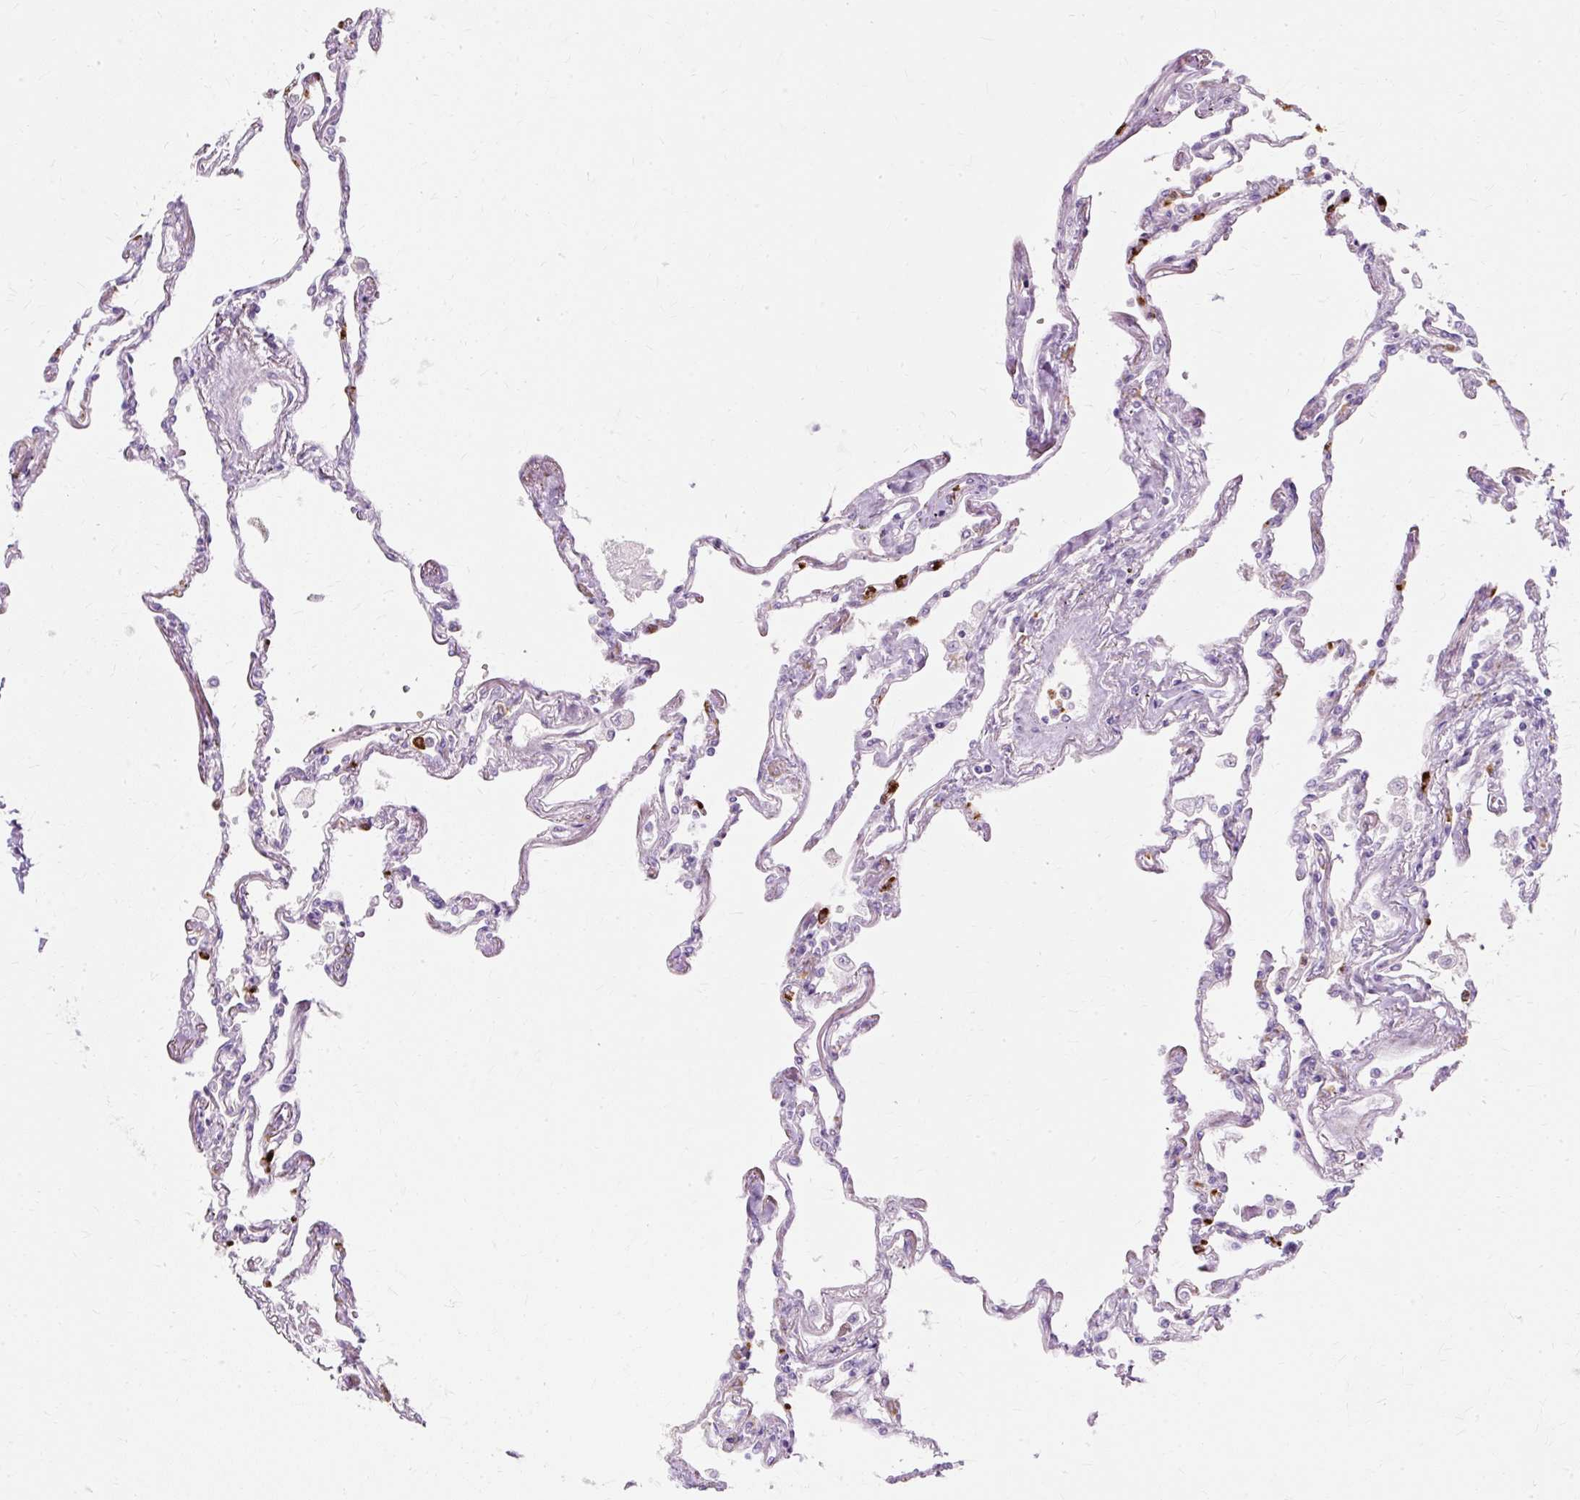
{"staining": {"intensity": "negative", "quantity": "none", "location": "none"}, "tissue": "lung", "cell_type": "Alveolar cells", "image_type": "normal", "snomed": [{"axis": "morphology", "description": "Normal tissue, NOS"}, {"axis": "topography", "description": "Lung"}], "caption": "IHC histopathology image of unremarkable lung: lung stained with DAB (3,3'-diaminobenzidine) demonstrates no significant protein expression in alveolar cells.", "gene": "DEFA1B", "patient": {"sex": "female", "age": 67}}